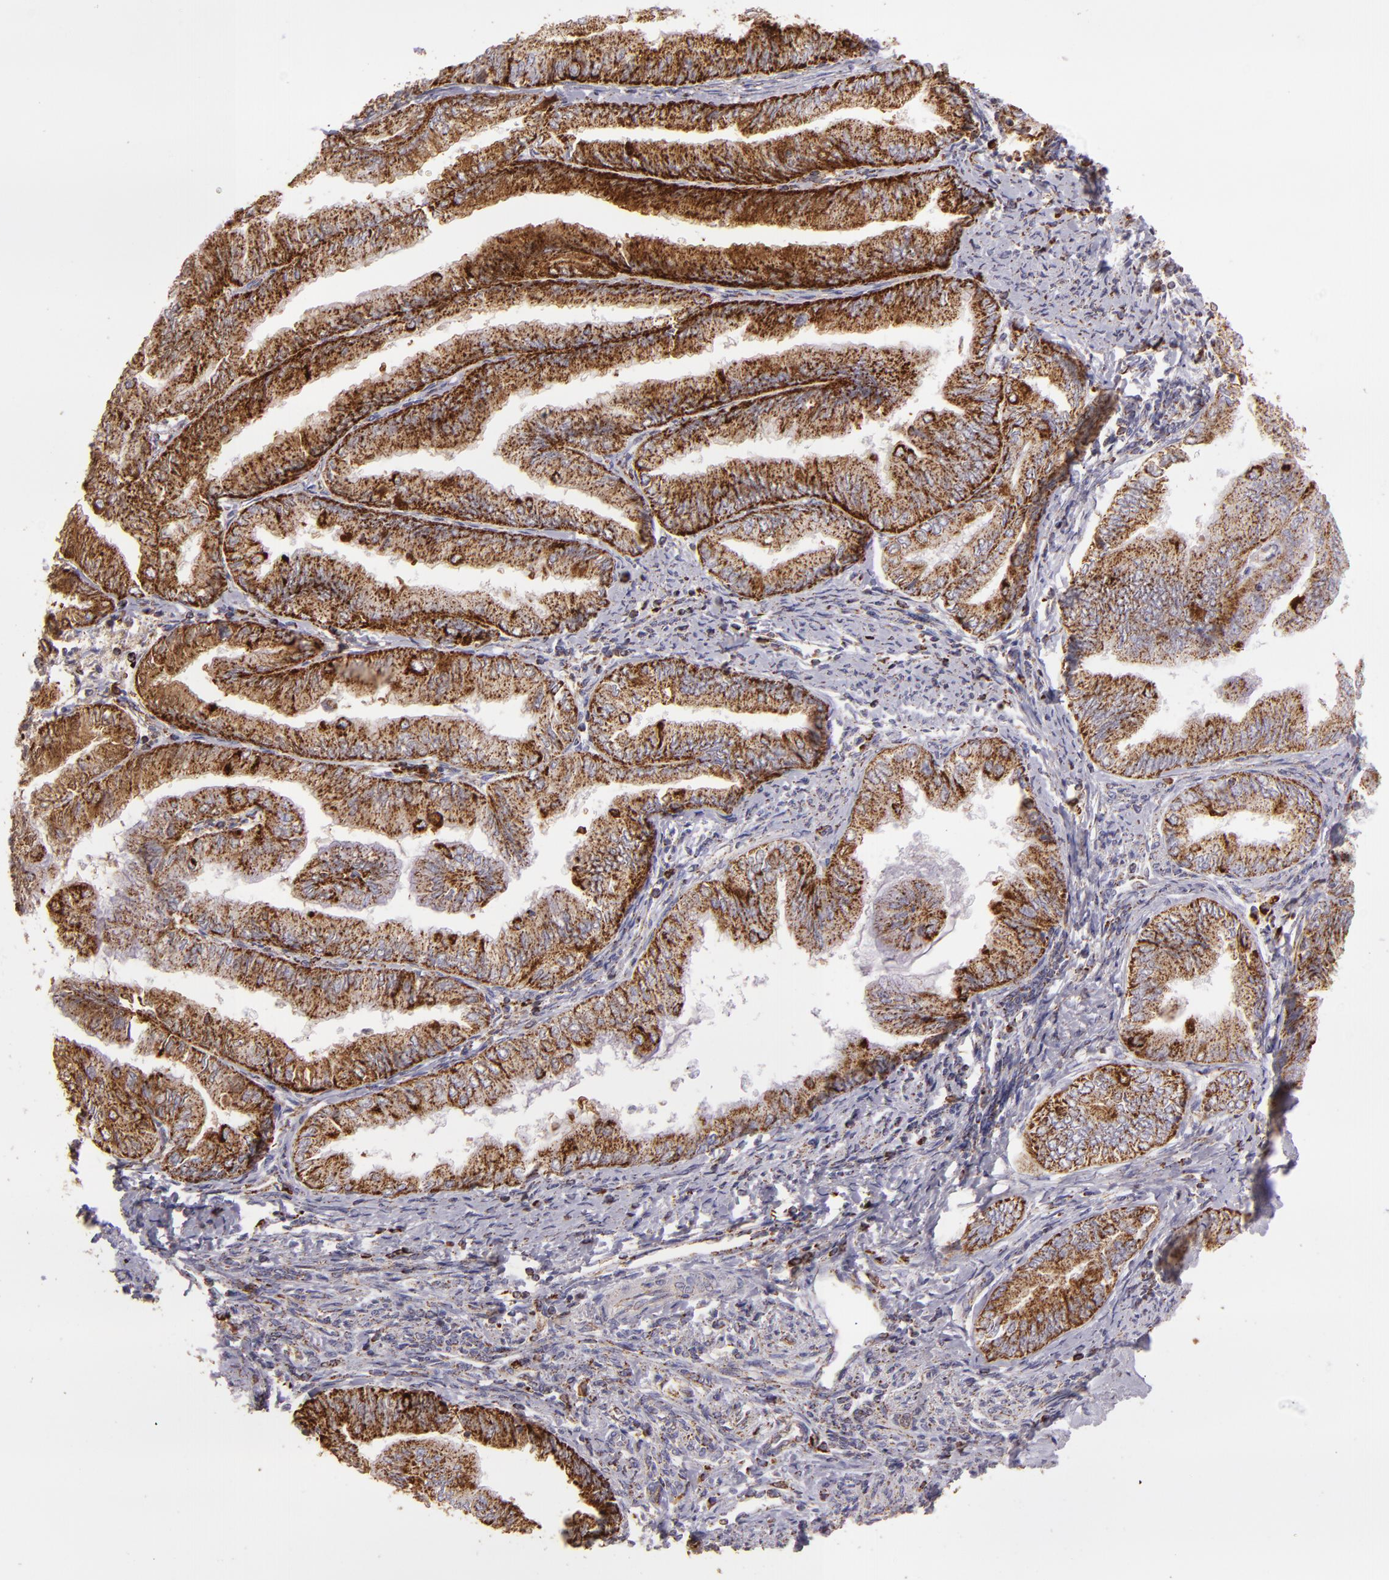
{"staining": {"intensity": "moderate", "quantity": ">75%", "location": "cytoplasmic/membranous"}, "tissue": "endometrial cancer", "cell_type": "Tumor cells", "image_type": "cancer", "snomed": [{"axis": "morphology", "description": "Adenocarcinoma, NOS"}, {"axis": "topography", "description": "Endometrium"}], "caption": "Brown immunohistochemical staining in human endometrial adenocarcinoma shows moderate cytoplasmic/membranous staining in about >75% of tumor cells.", "gene": "HSPD1", "patient": {"sex": "female", "age": 66}}